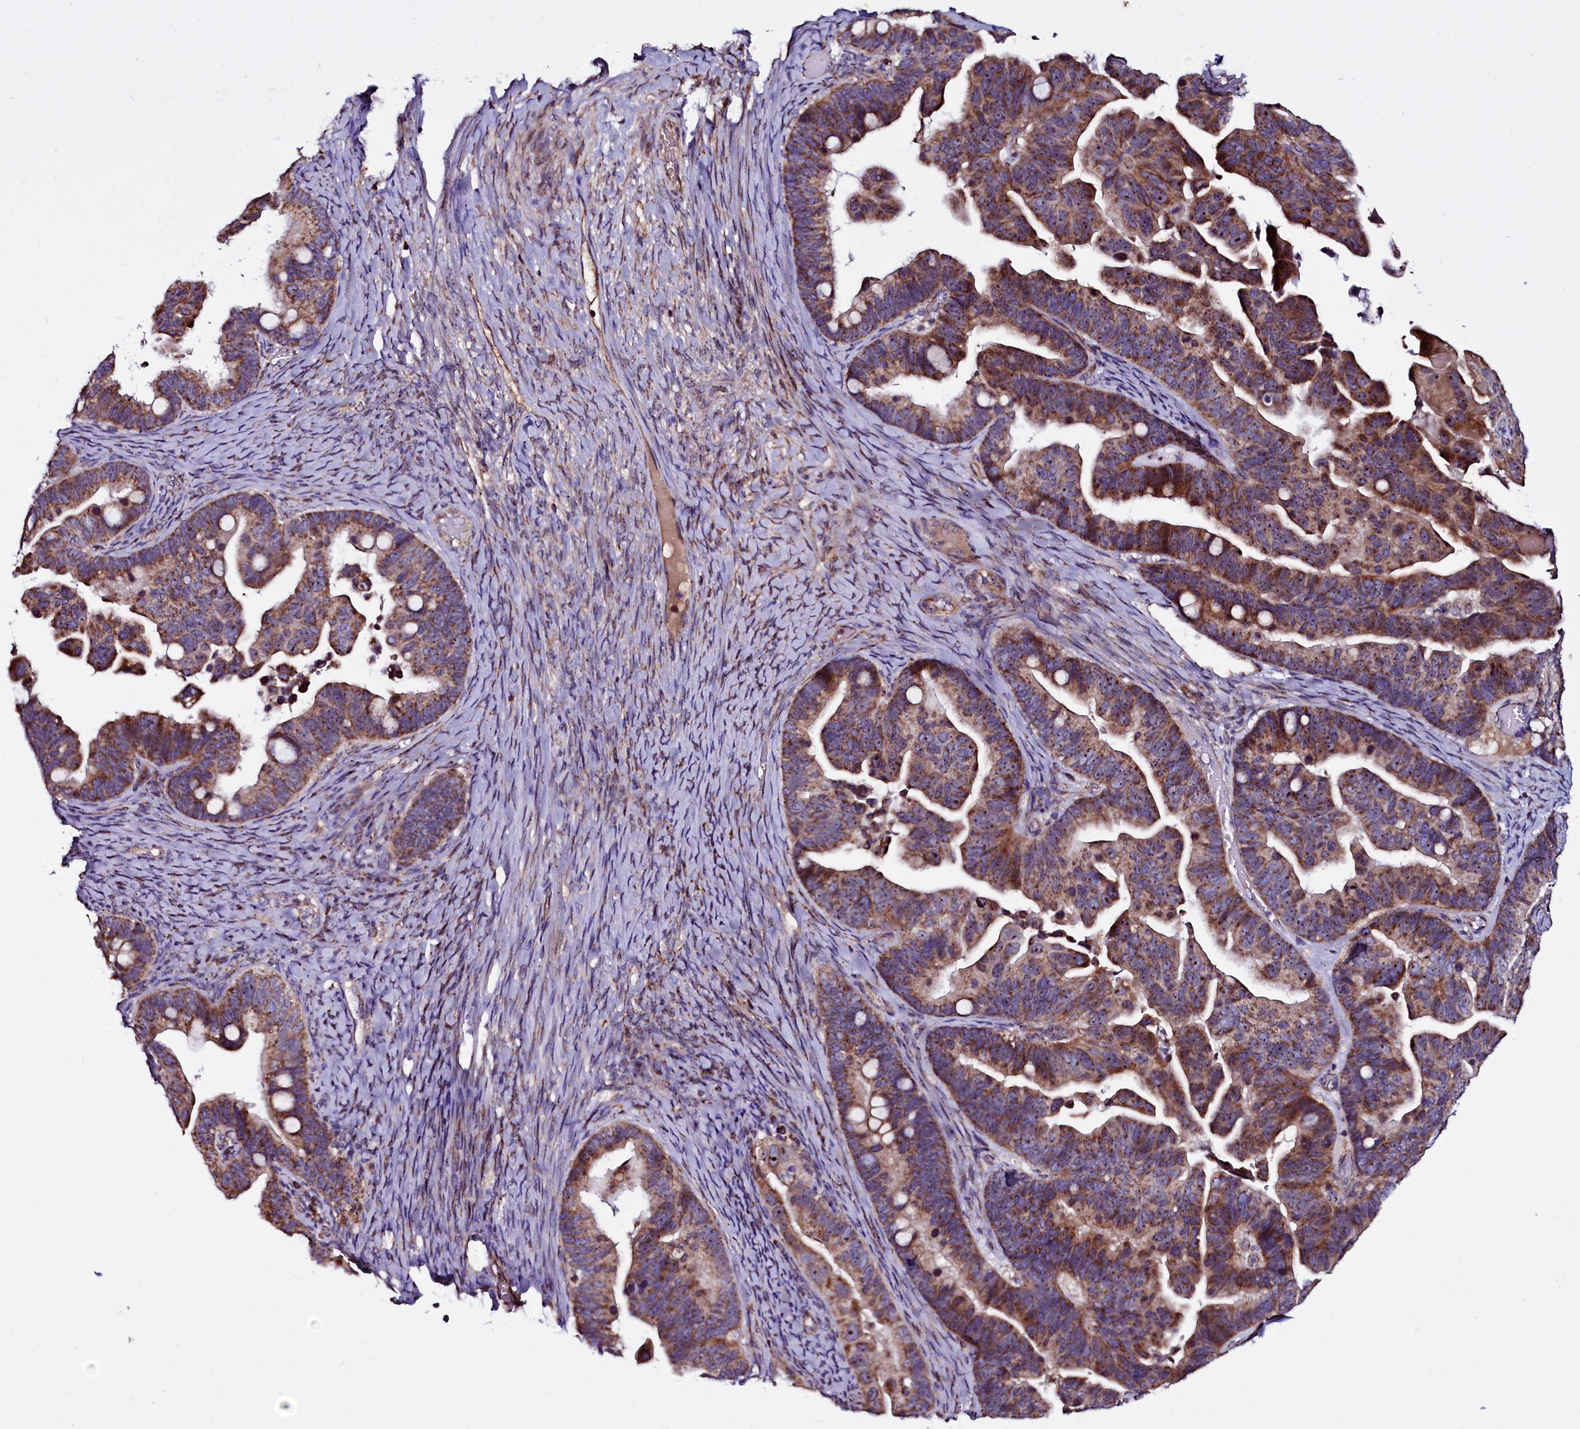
{"staining": {"intensity": "moderate", "quantity": ">75%", "location": "cytoplasmic/membranous,nuclear"}, "tissue": "ovarian cancer", "cell_type": "Tumor cells", "image_type": "cancer", "snomed": [{"axis": "morphology", "description": "Cystadenocarcinoma, serous, NOS"}, {"axis": "topography", "description": "Ovary"}], "caption": "Moderate cytoplasmic/membranous and nuclear protein positivity is identified in approximately >75% of tumor cells in ovarian cancer (serous cystadenocarcinoma).", "gene": "NAA80", "patient": {"sex": "female", "age": 56}}